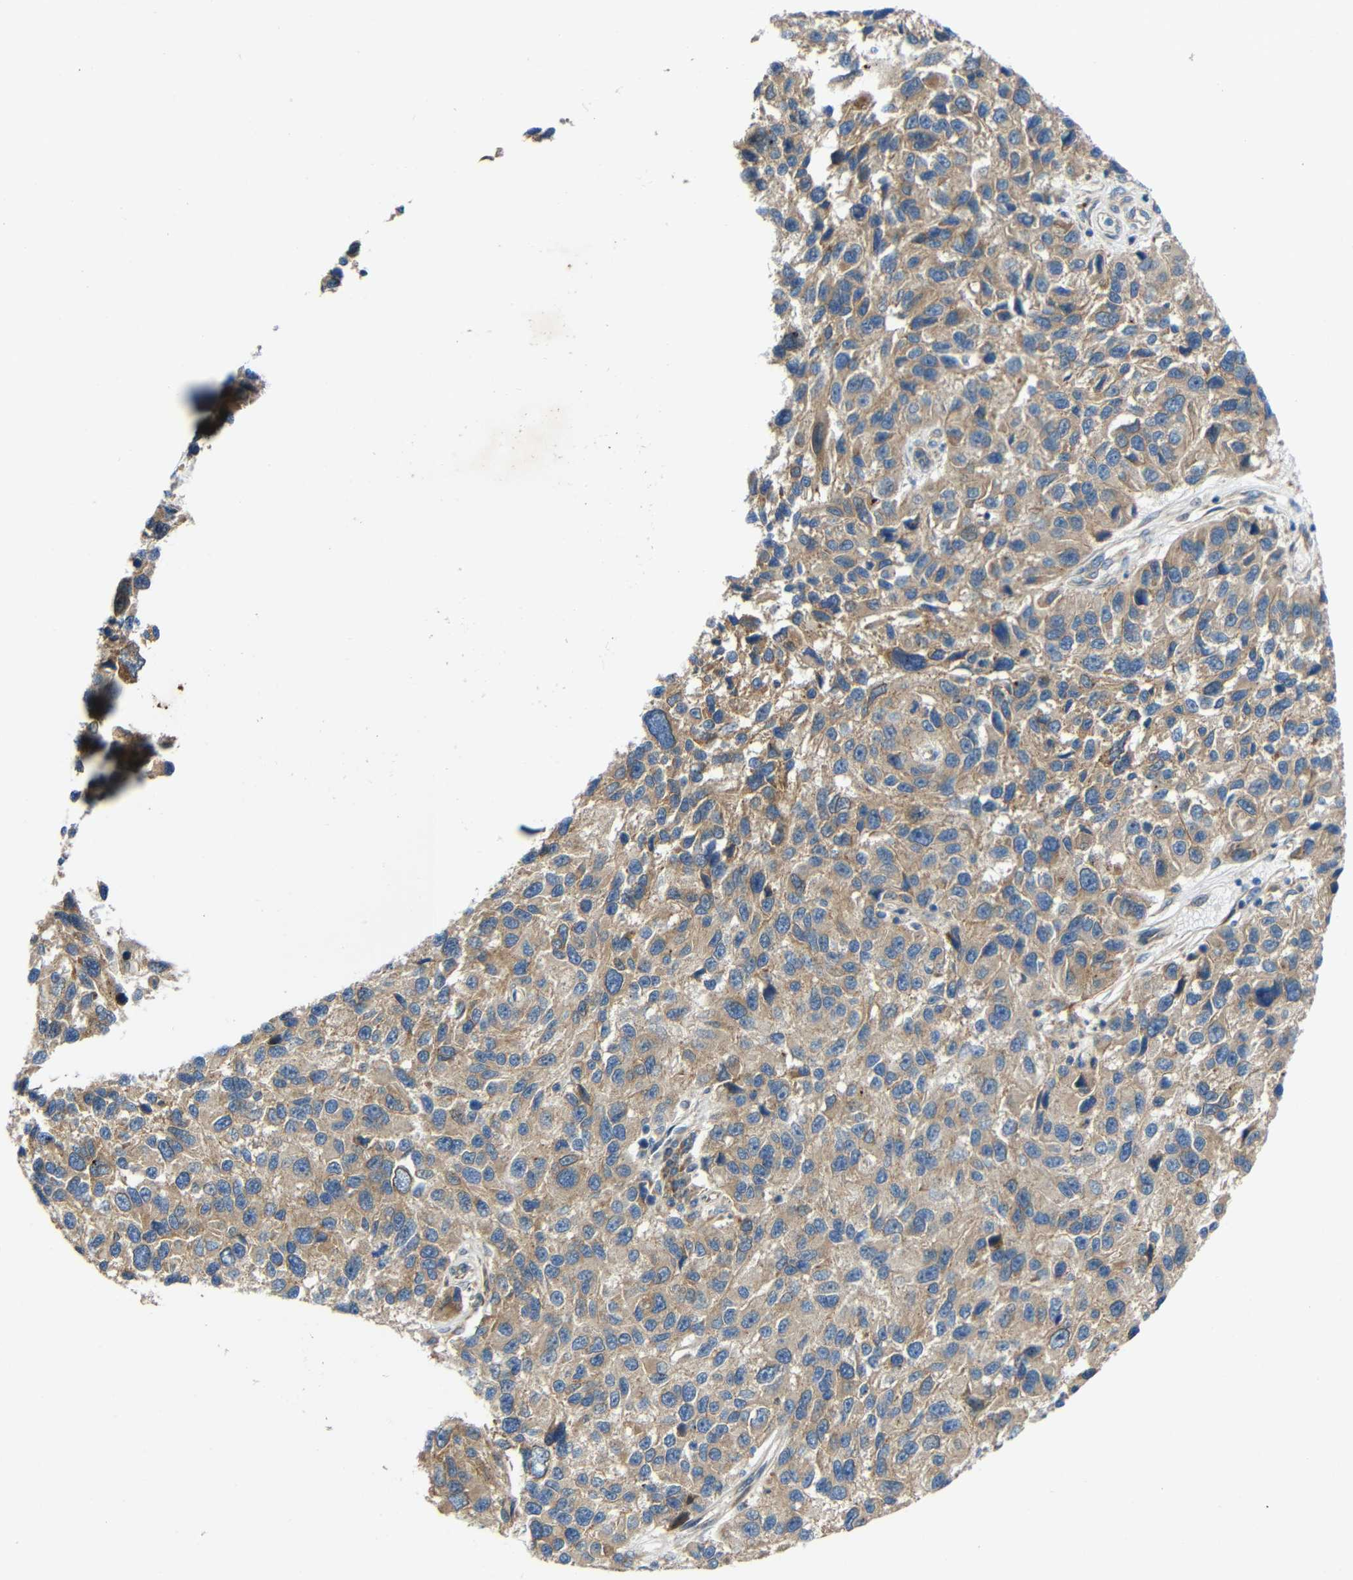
{"staining": {"intensity": "weak", "quantity": ">75%", "location": "cytoplasmic/membranous"}, "tissue": "melanoma", "cell_type": "Tumor cells", "image_type": "cancer", "snomed": [{"axis": "morphology", "description": "Malignant melanoma, NOS"}, {"axis": "topography", "description": "Skin"}], "caption": "Protein expression analysis of melanoma demonstrates weak cytoplasmic/membranous positivity in approximately >75% of tumor cells.", "gene": "TMEM25", "patient": {"sex": "male", "age": 53}}